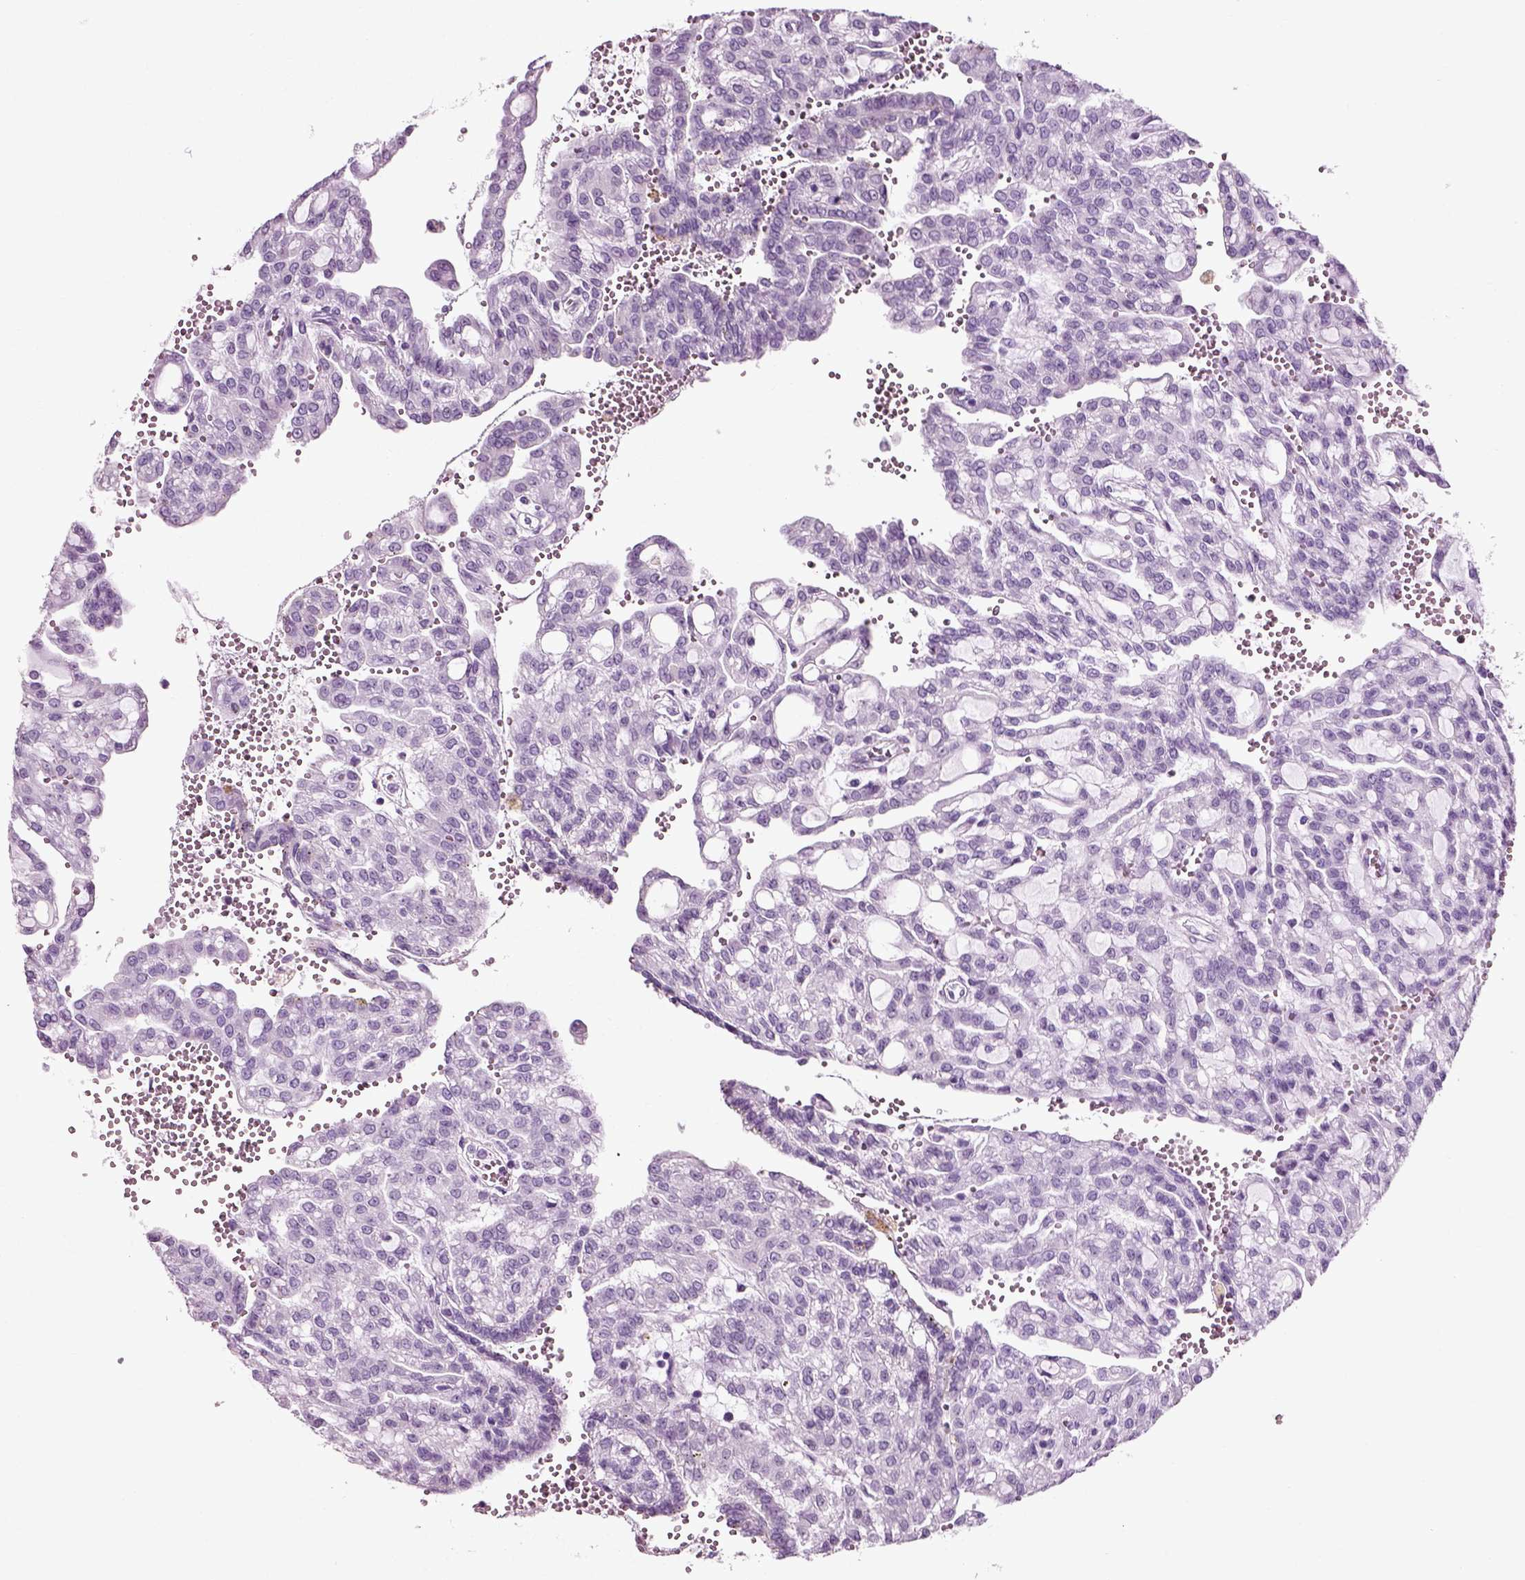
{"staining": {"intensity": "negative", "quantity": "none", "location": "none"}, "tissue": "renal cancer", "cell_type": "Tumor cells", "image_type": "cancer", "snomed": [{"axis": "morphology", "description": "Adenocarcinoma, NOS"}, {"axis": "topography", "description": "Kidney"}], "caption": "Photomicrograph shows no significant protein staining in tumor cells of renal adenocarcinoma. Nuclei are stained in blue.", "gene": "SLC26A8", "patient": {"sex": "male", "age": 63}}